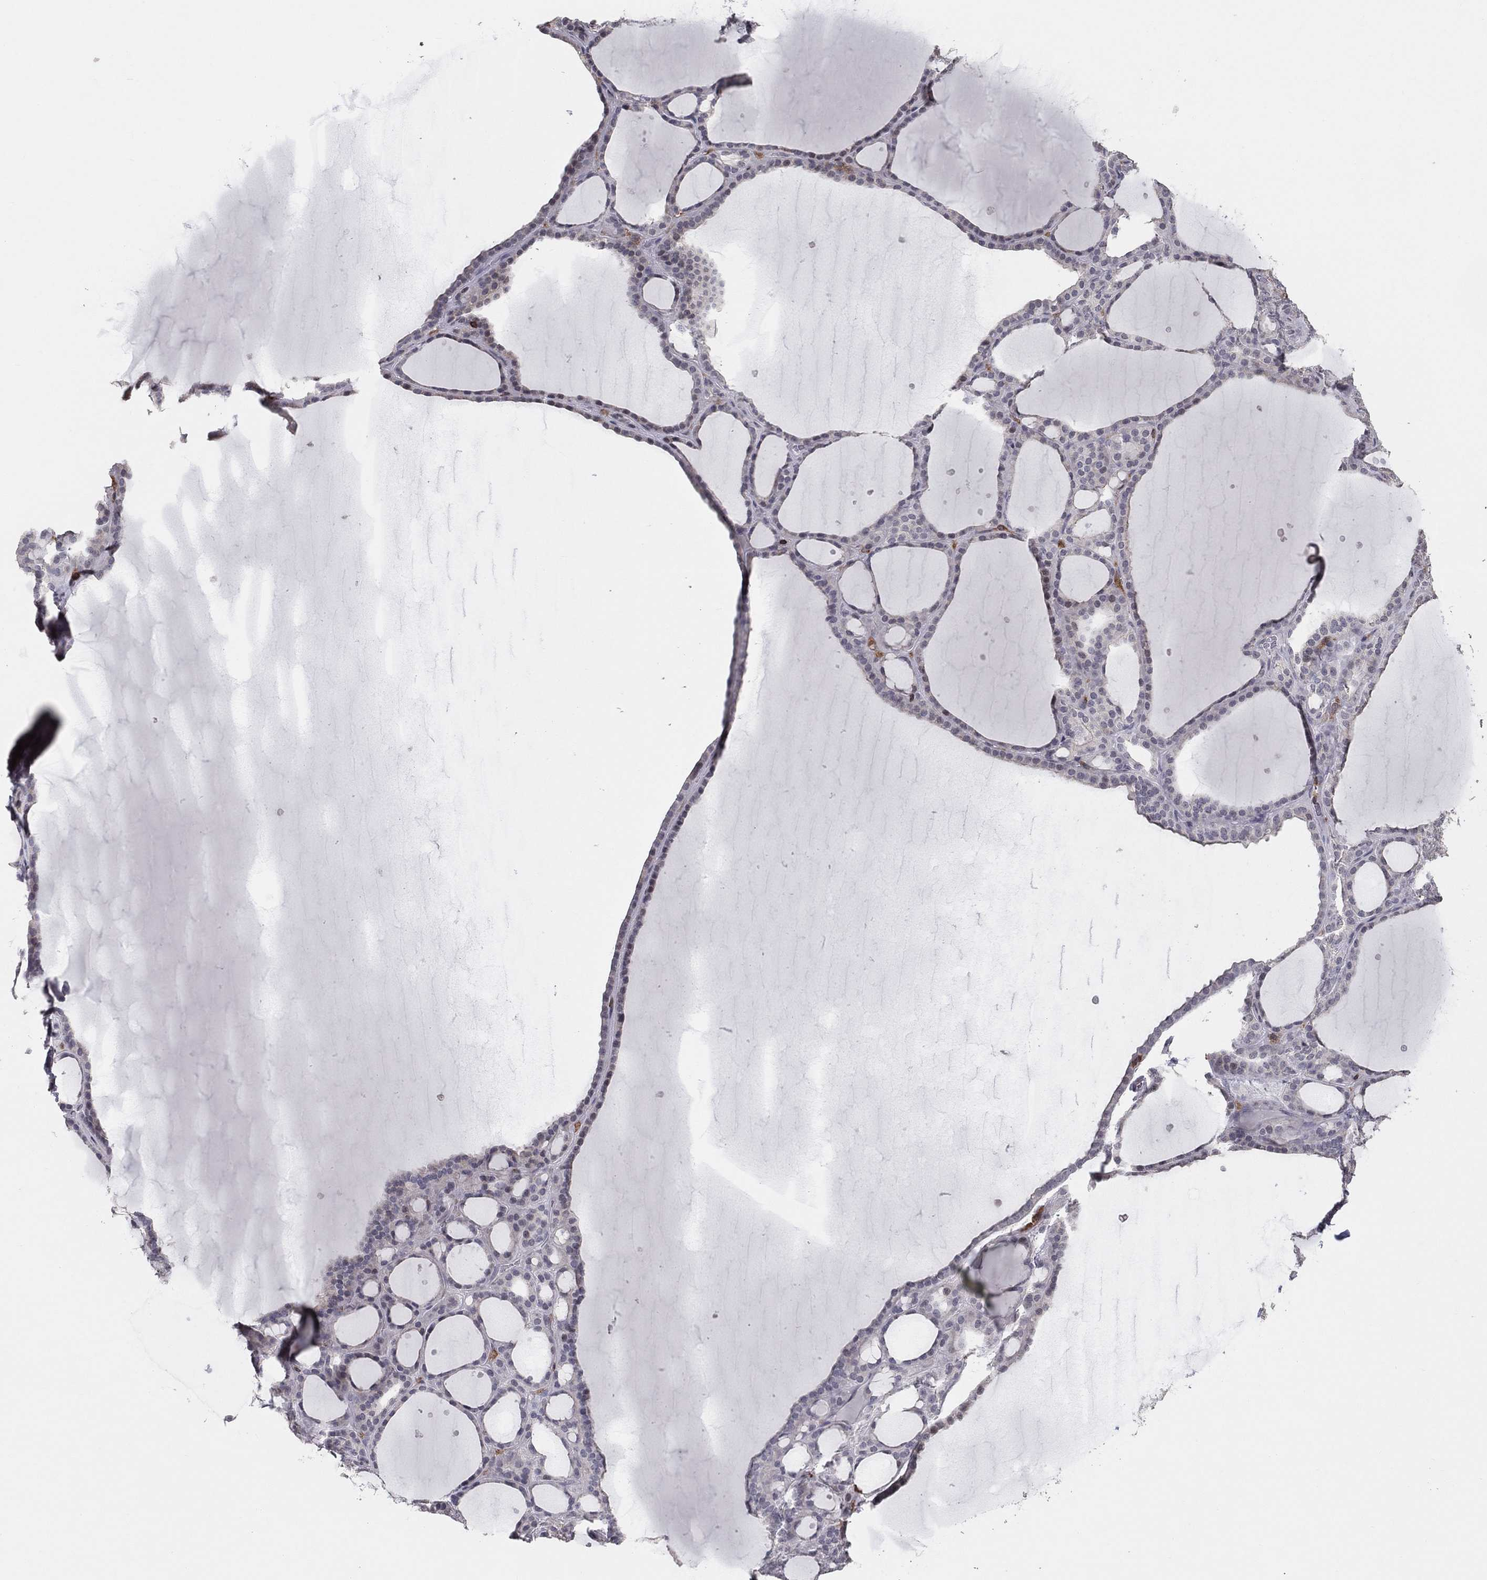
{"staining": {"intensity": "negative", "quantity": "none", "location": "none"}, "tissue": "thyroid gland", "cell_type": "Glandular cells", "image_type": "normal", "snomed": [{"axis": "morphology", "description": "Normal tissue, NOS"}, {"axis": "topography", "description": "Thyroid gland"}], "caption": "High power microscopy micrograph of an immunohistochemistry (IHC) image of benign thyroid gland, revealing no significant positivity in glandular cells. (DAB IHC, high magnification).", "gene": "PSTPIP1", "patient": {"sex": "male", "age": 63}}